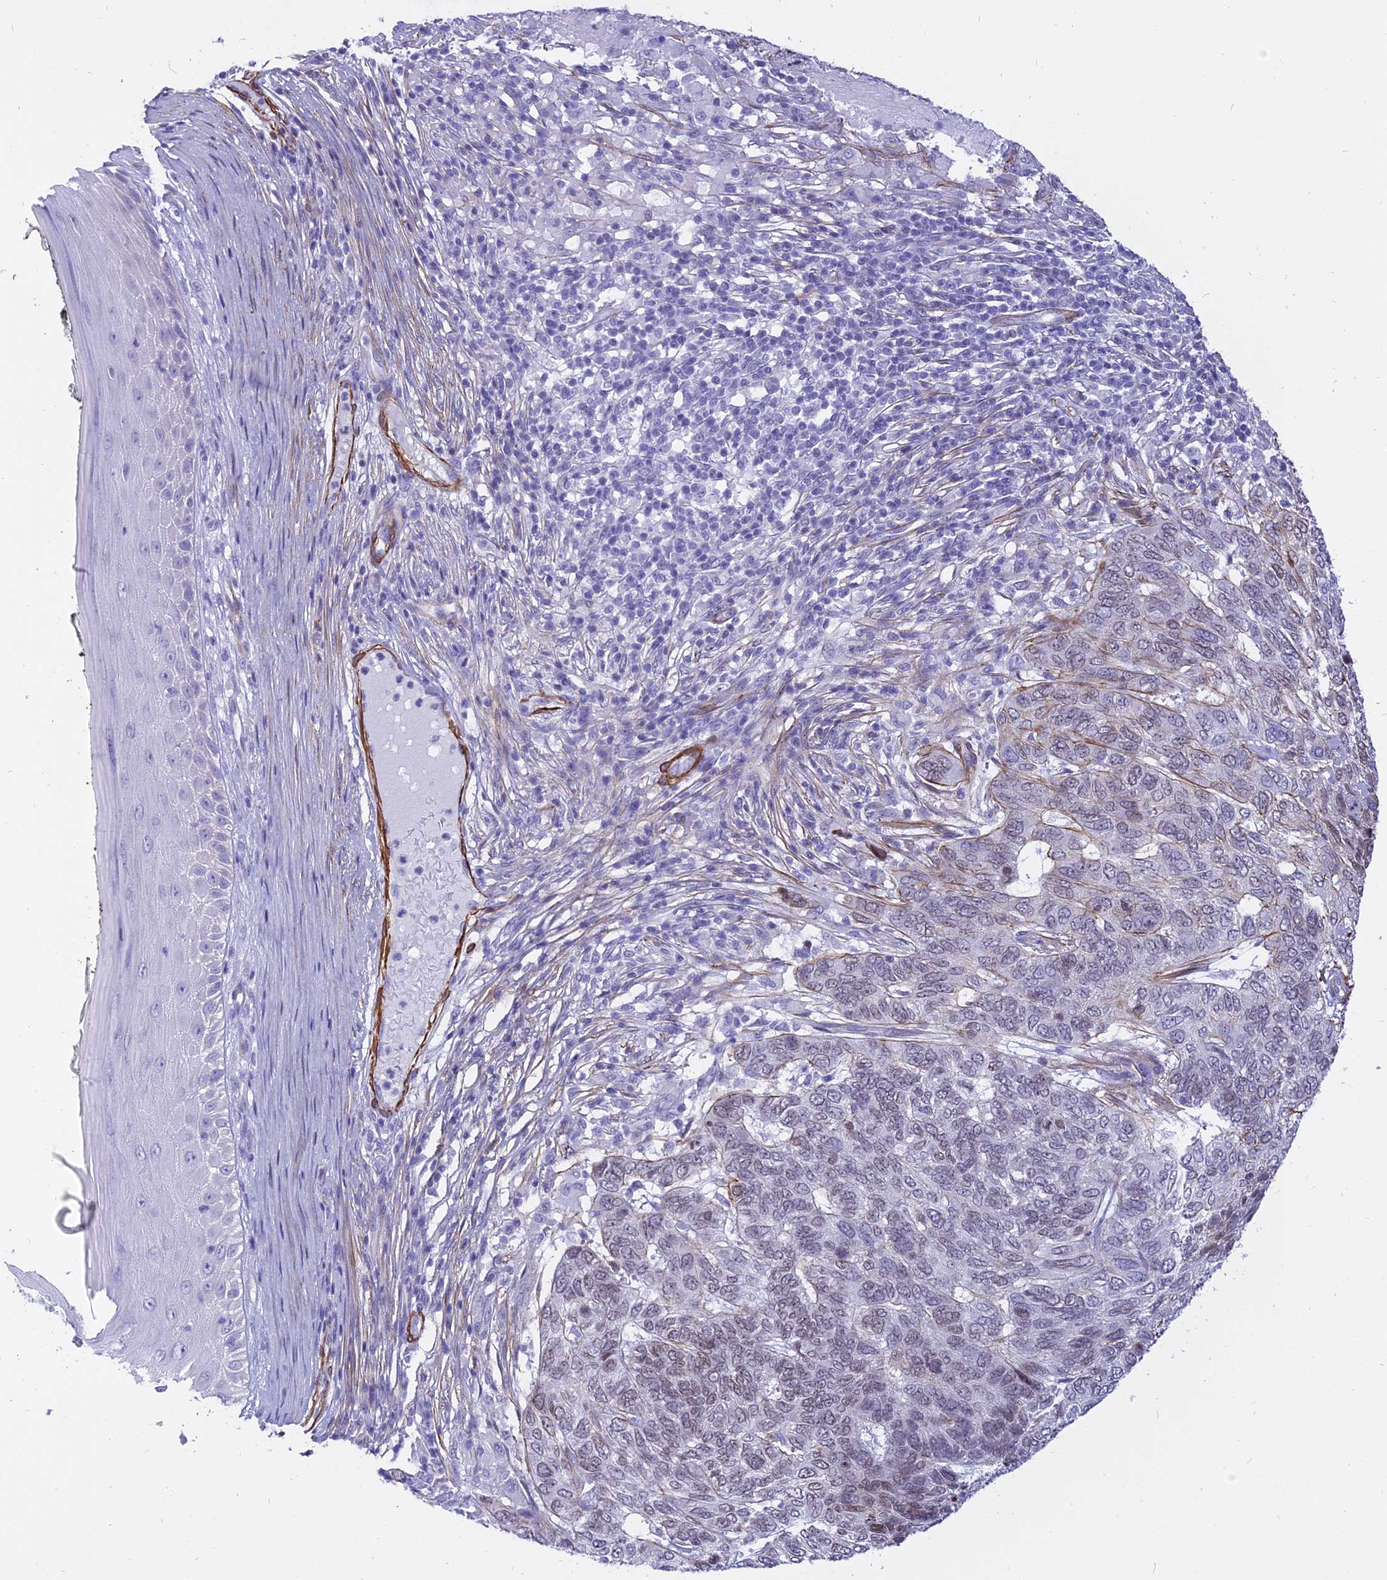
{"staining": {"intensity": "weak", "quantity": "<25%", "location": "nuclear"}, "tissue": "skin cancer", "cell_type": "Tumor cells", "image_type": "cancer", "snomed": [{"axis": "morphology", "description": "Basal cell carcinoma"}, {"axis": "topography", "description": "Skin"}], "caption": "Tumor cells show no significant protein staining in basal cell carcinoma (skin).", "gene": "CENPV", "patient": {"sex": "female", "age": 65}}